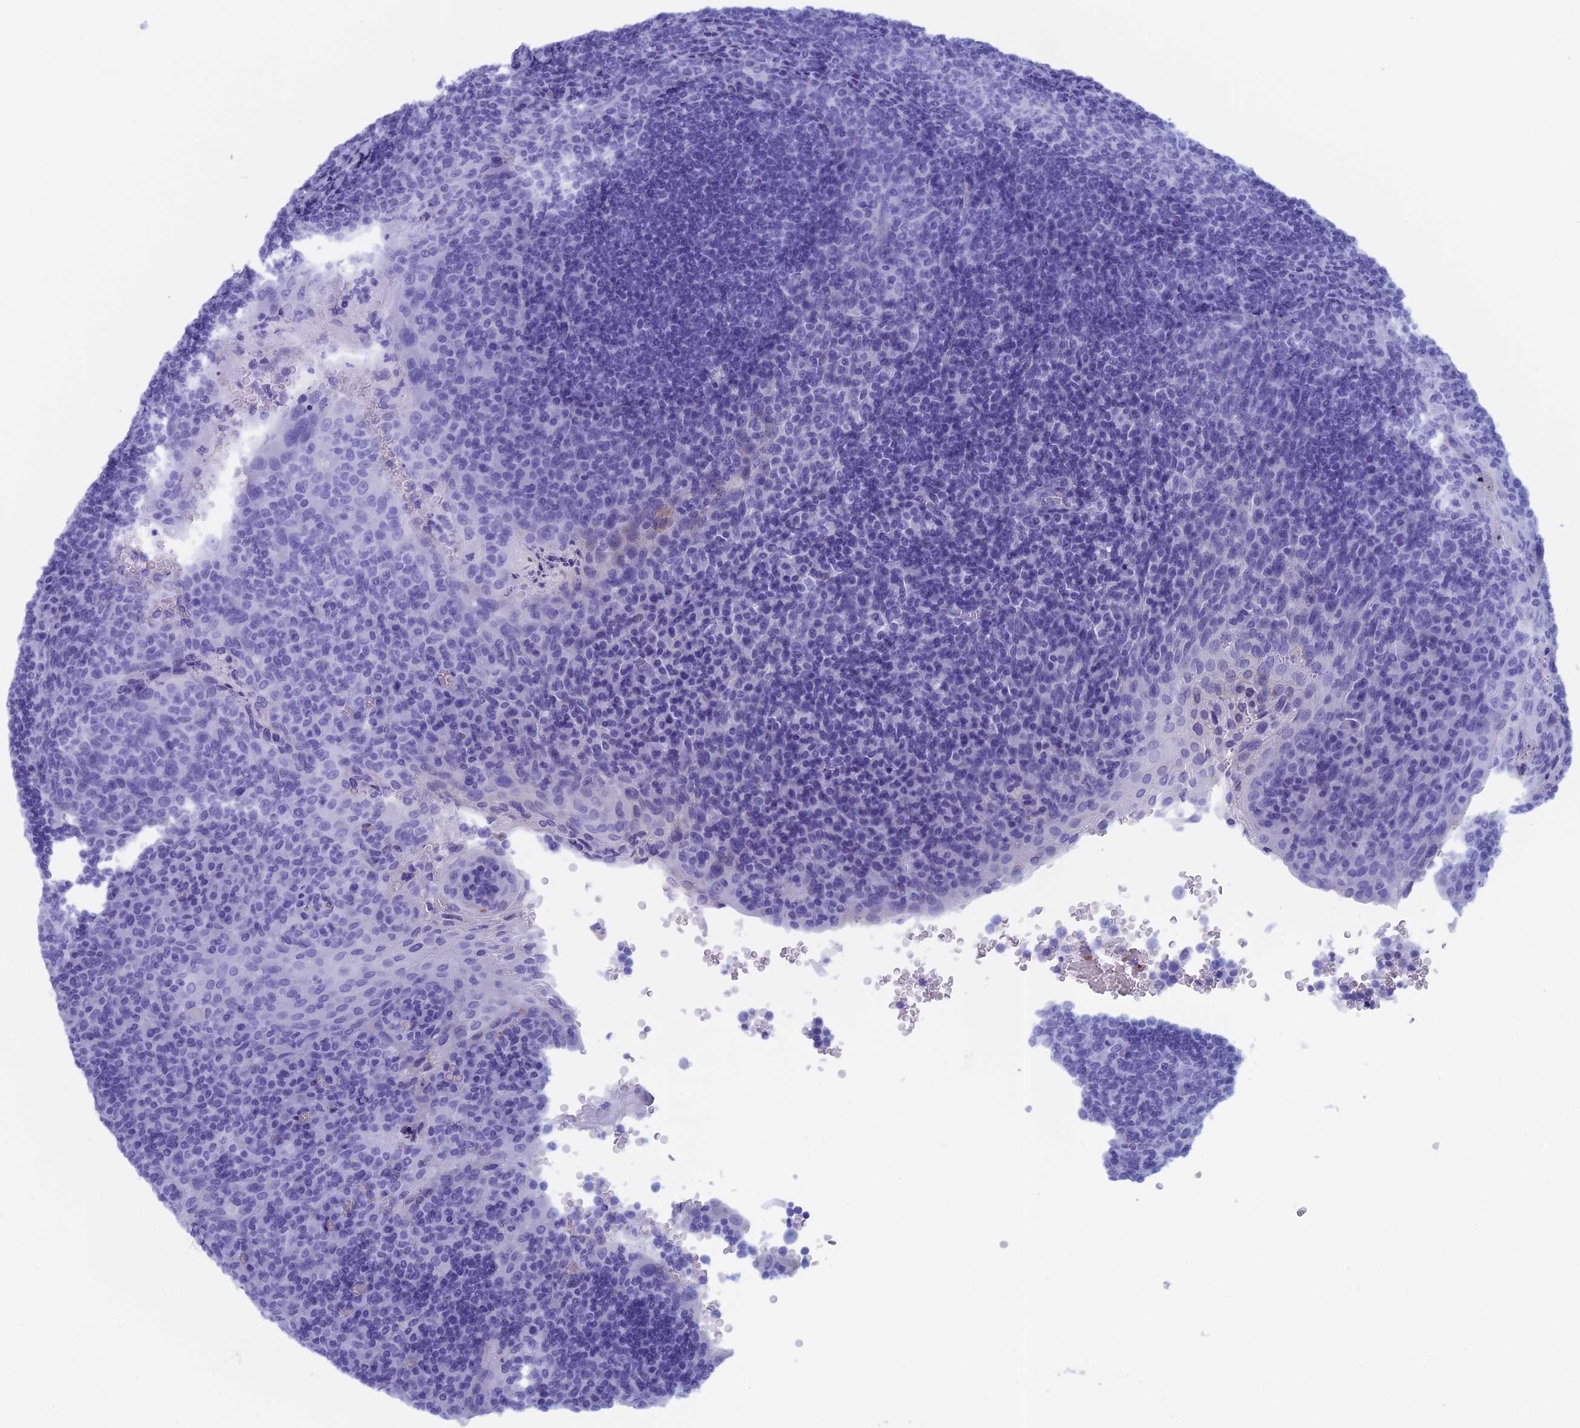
{"staining": {"intensity": "negative", "quantity": "none", "location": "none"}, "tissue": "tonsil", "cell_type": "Germinal center cells", "image_type": "normal", "snomed": [{"axis": "morphology", "description": "Normal tissue, NOS"}, {"axis": "topography", "description": "Tonsil"}], "caption": "This is an immunohistochemistry (IHC) image of unremarkable human tonsil. There is no expression in germinal center cells.", "gene": "CAPS", "patient": {"sex": "male", "age": 17}}